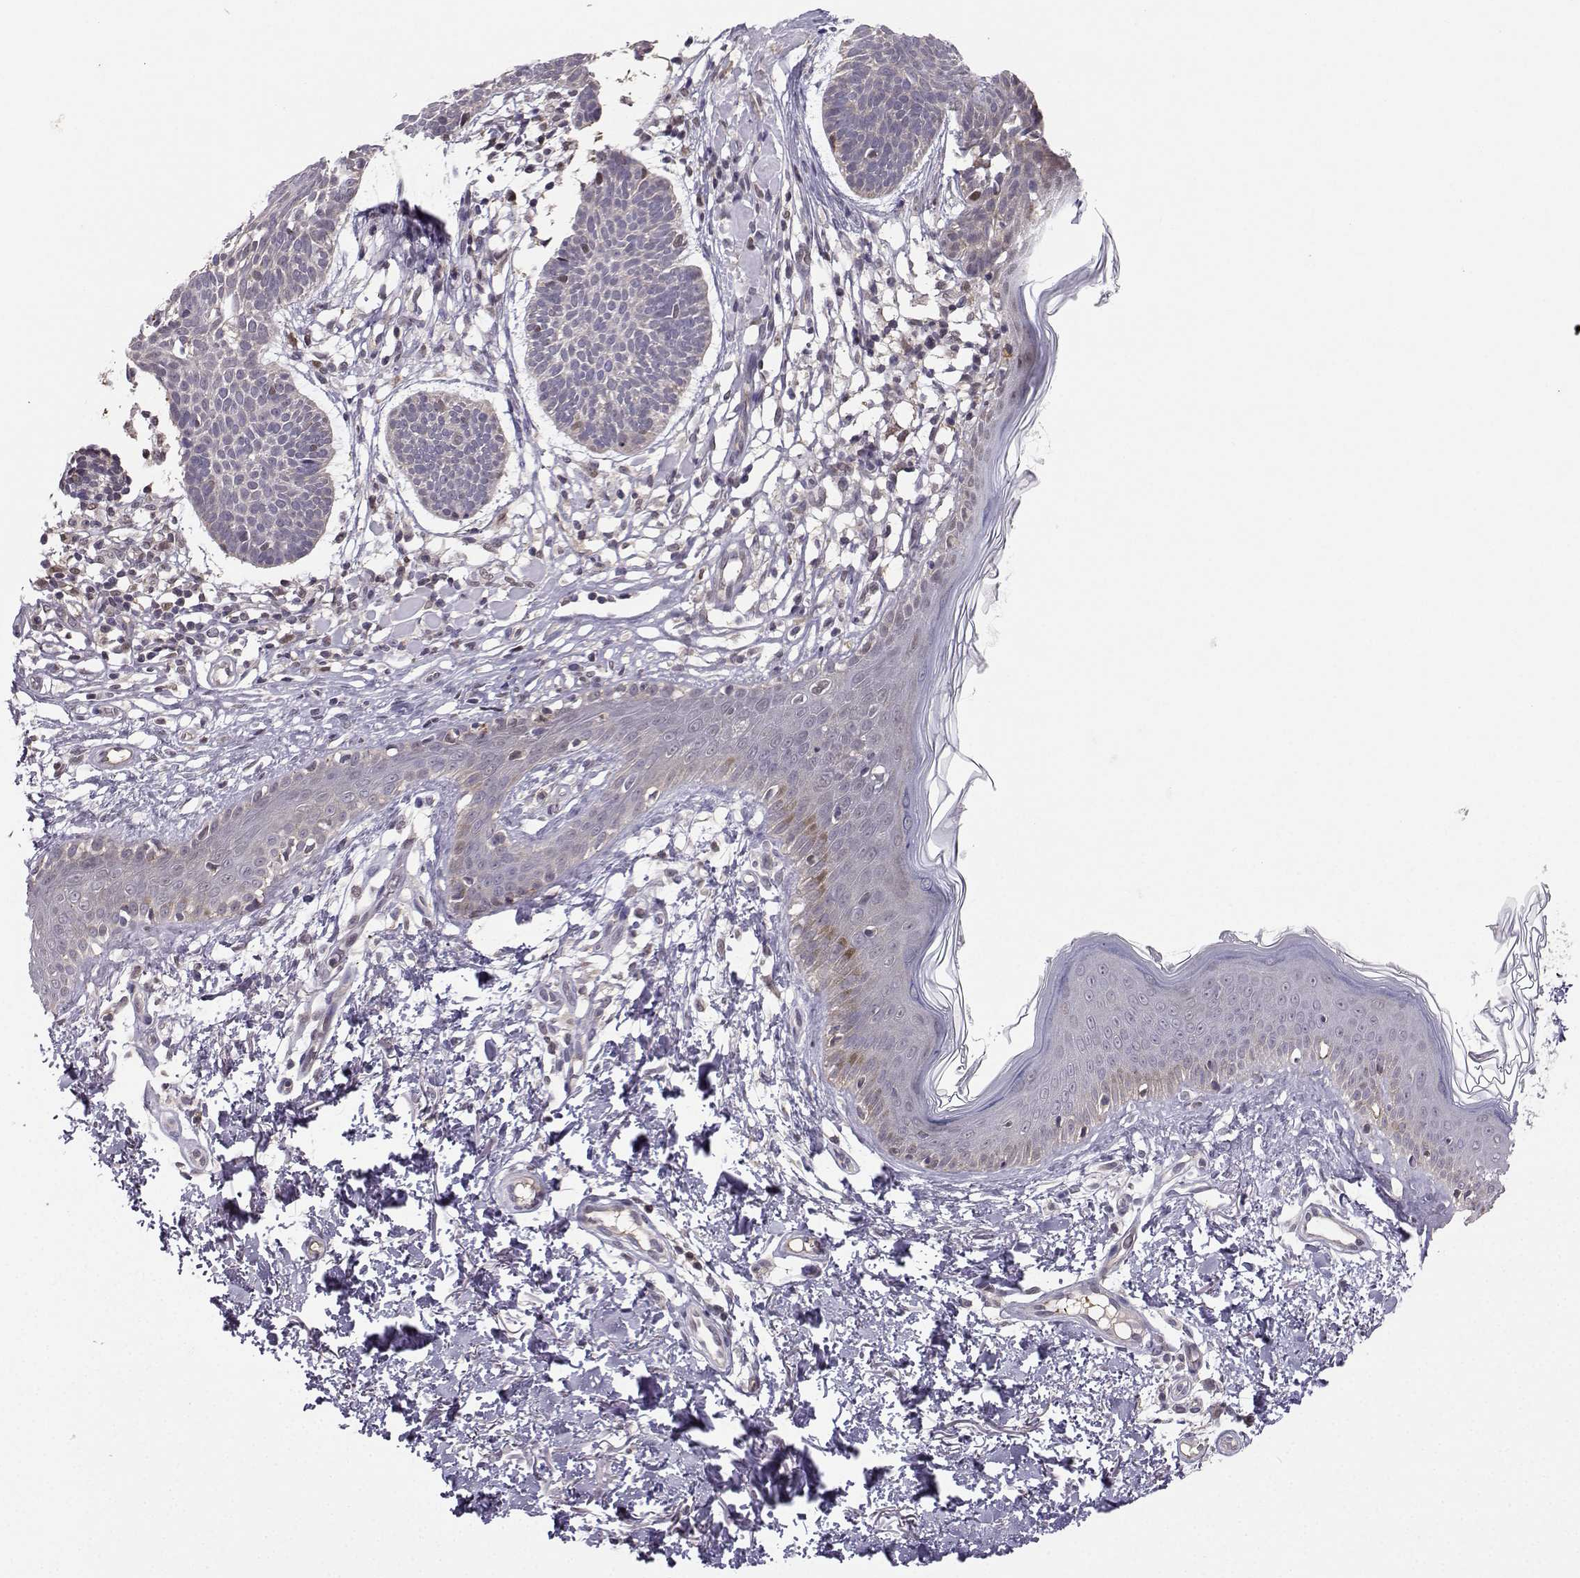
{"staining": {"intensity": "negative", "quantity": "none", "location": "none"}, "tissue": "skin cancer", "cell_type": "Tumor cells", "image_type": "cancer", "snomed": [{"axis": "morphology", "description": "Basal cell carcinoma"}, {"axis": "topography", "description": "Skin"}], "caption": "This is an immunohistochemistry (IHC) micrograph of human skin cancer. There is no expression in tumor cells.", "gene": "PKP2", "patient": {"sex": "male", "age": 85}}